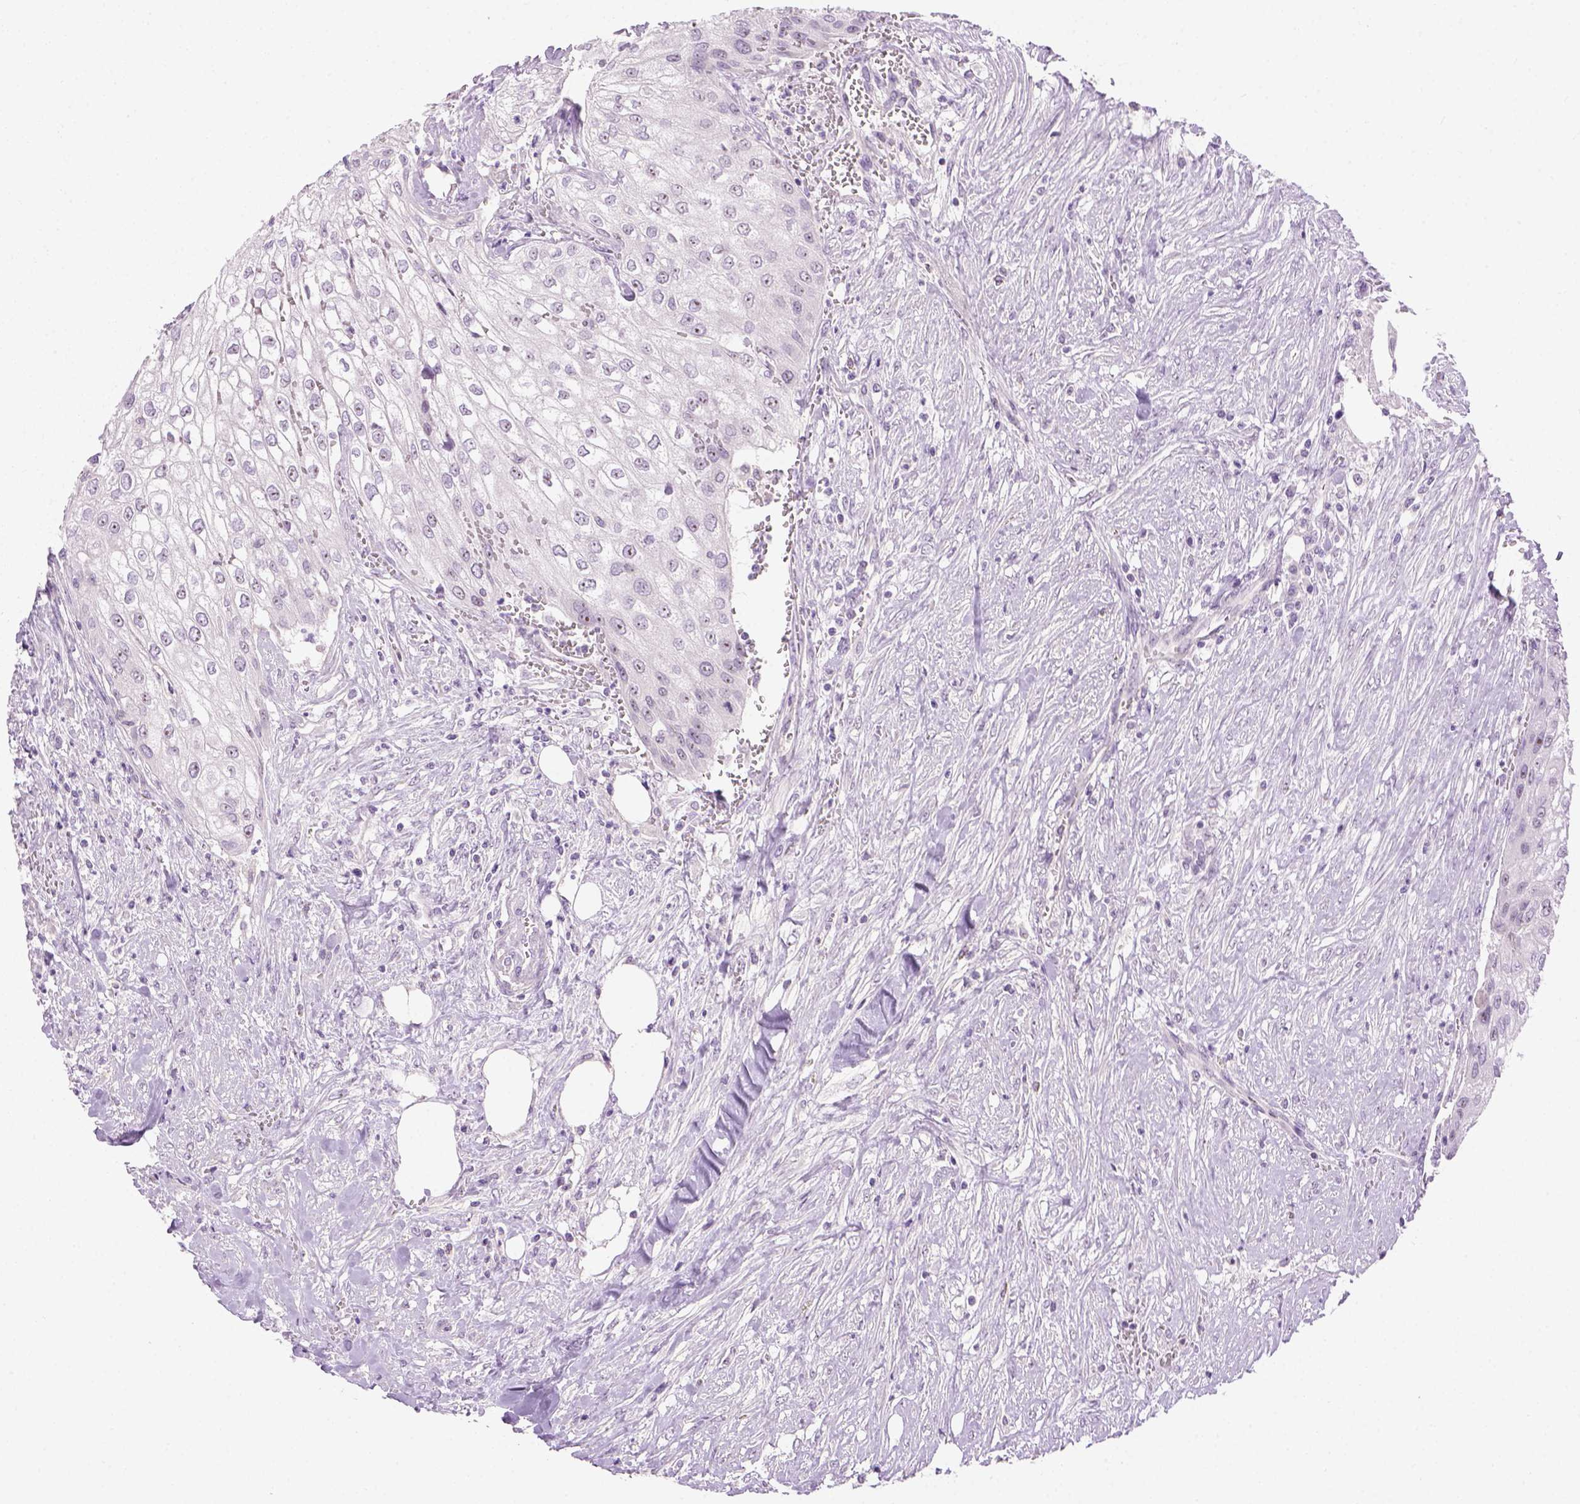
{"staining": {"intensity": "weak", "quantity": "<25%", "location": "nuclear"}, "tissue": "urothelial cancer", "cell_type": "Tumor cells", "image_type": "cancer", "snomed": [{"axis": "morphology", "description": "Urothelial carcinoma, High grade"}, {"axis": "topography", "description": "Urinary bladder"}], "caption": "Urothelial carcinoma (high-grade) stained for a protein using immunohistochemistry (IHC) reveals no positivity tumor cells.", "gene": "UTP4", "patient": {"sex": "male", "age": 62}}